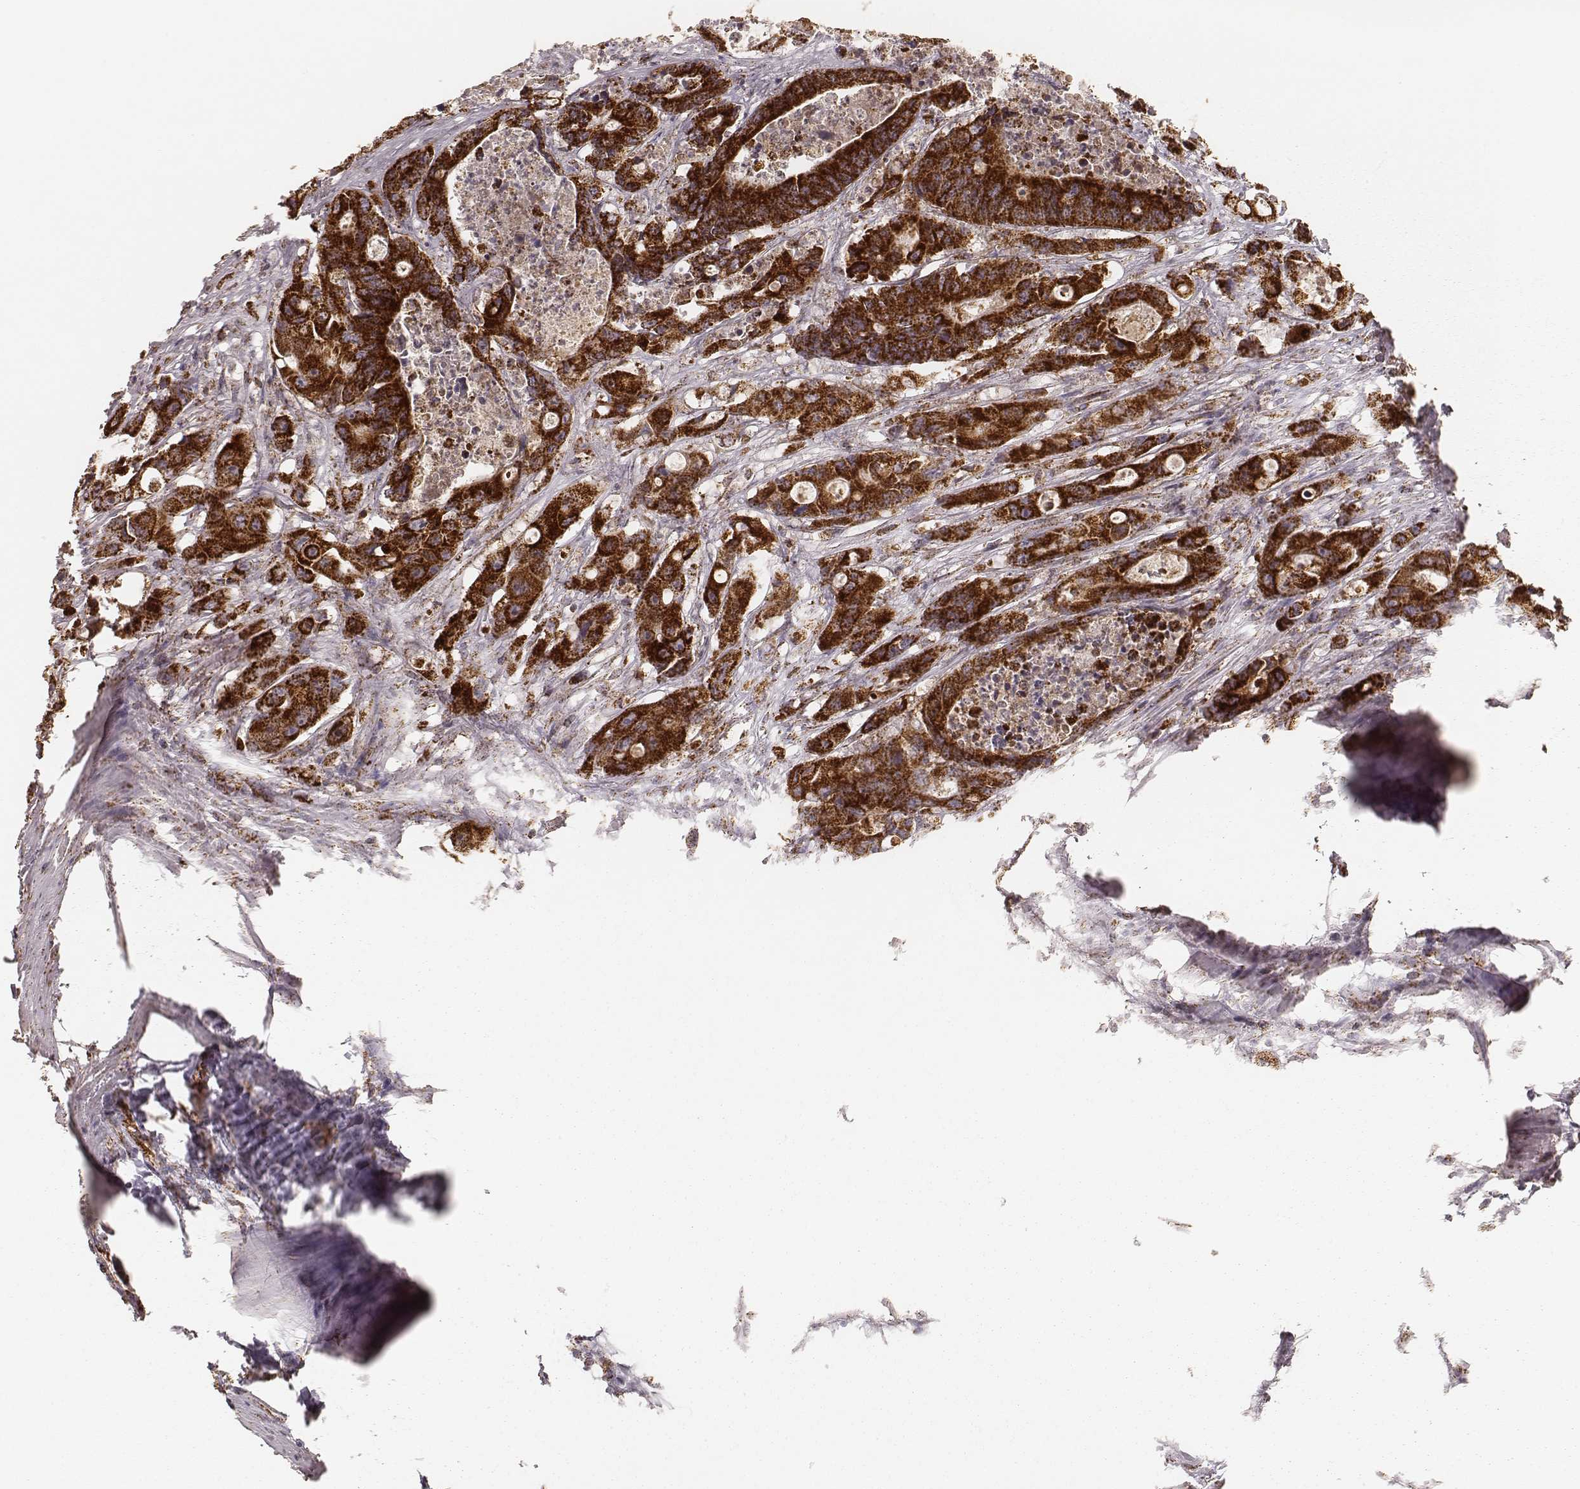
{"staining": {"intensity": "strong", "quantity": ">75%", "location": "cytoplasmic/membranous"}, "tissue": "colorectal cancer", "cell_type": "Tumor cells", "image_type": "cancer", "snomed": [{"axis": "morphology", "description": "Adenocarcinoma, NOS"}, {"axis": "topography", "description": "Rectum"}], "caption": "The immunohistochemical stain labels strong cytoplasmic/membranous expression in tumor cells of colorectal cancer (adenocarcinoma) tissue.", "gene": "CS", "patient": {"sex": "male", "age": 54}}